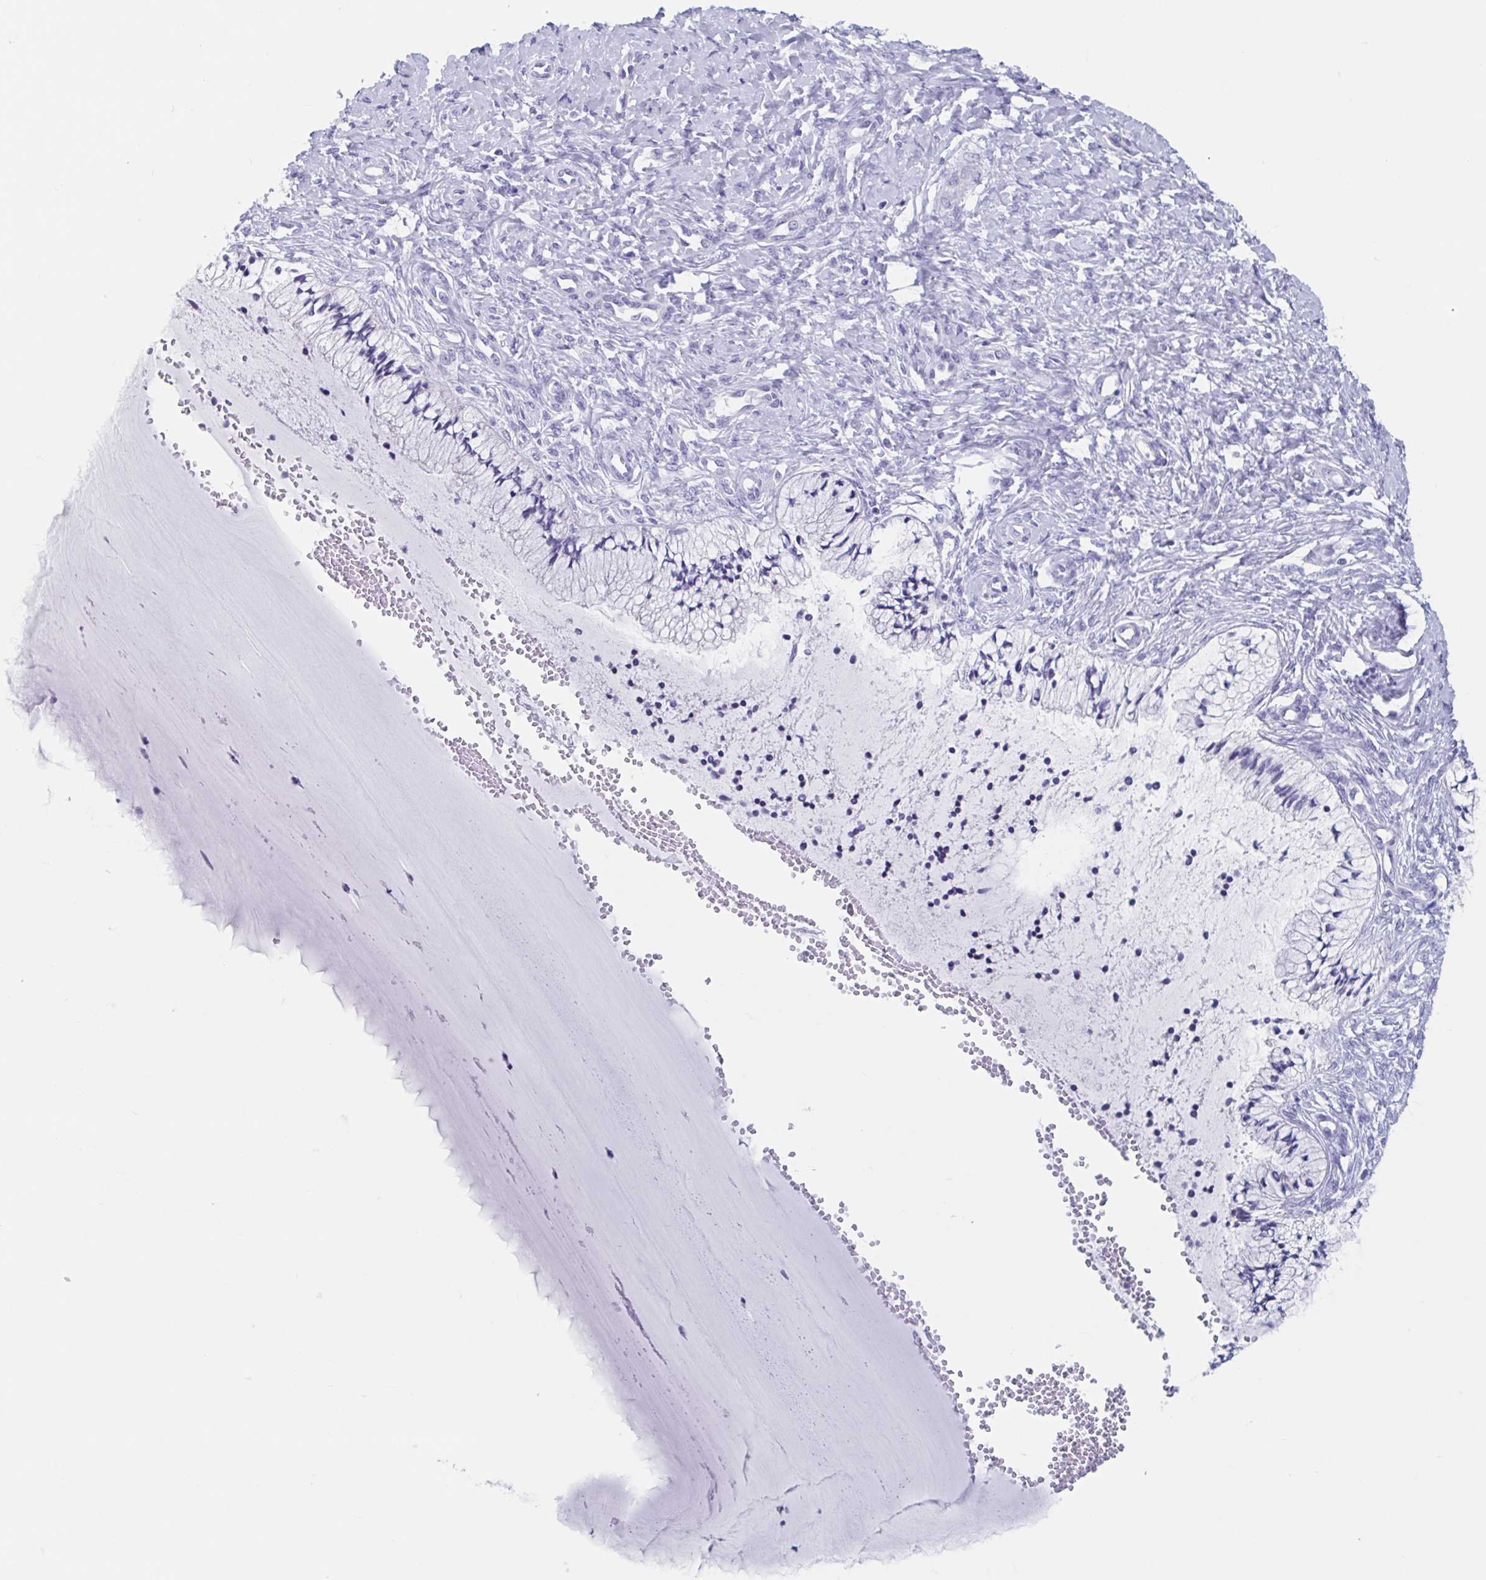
{"staining": {"intensity": "negative", "quantity": "none", "location": "none"}, "tissue": "cervix", "cell_type": "Glandular cells", "image_type": "normal", "snomed": [{"axis": "morphology", "description": "Normal tissue, NOS"}, {"axis": "topography", "description": "Cervix"}], "caption": "The immunohistochemistry (IHC) photomicrograph has no significant positivity in glandular cells of cervix. Nuclei are stained in blue.", "gene": "SHCBP1L", "patient": {"sex": "female", "age": 37}}